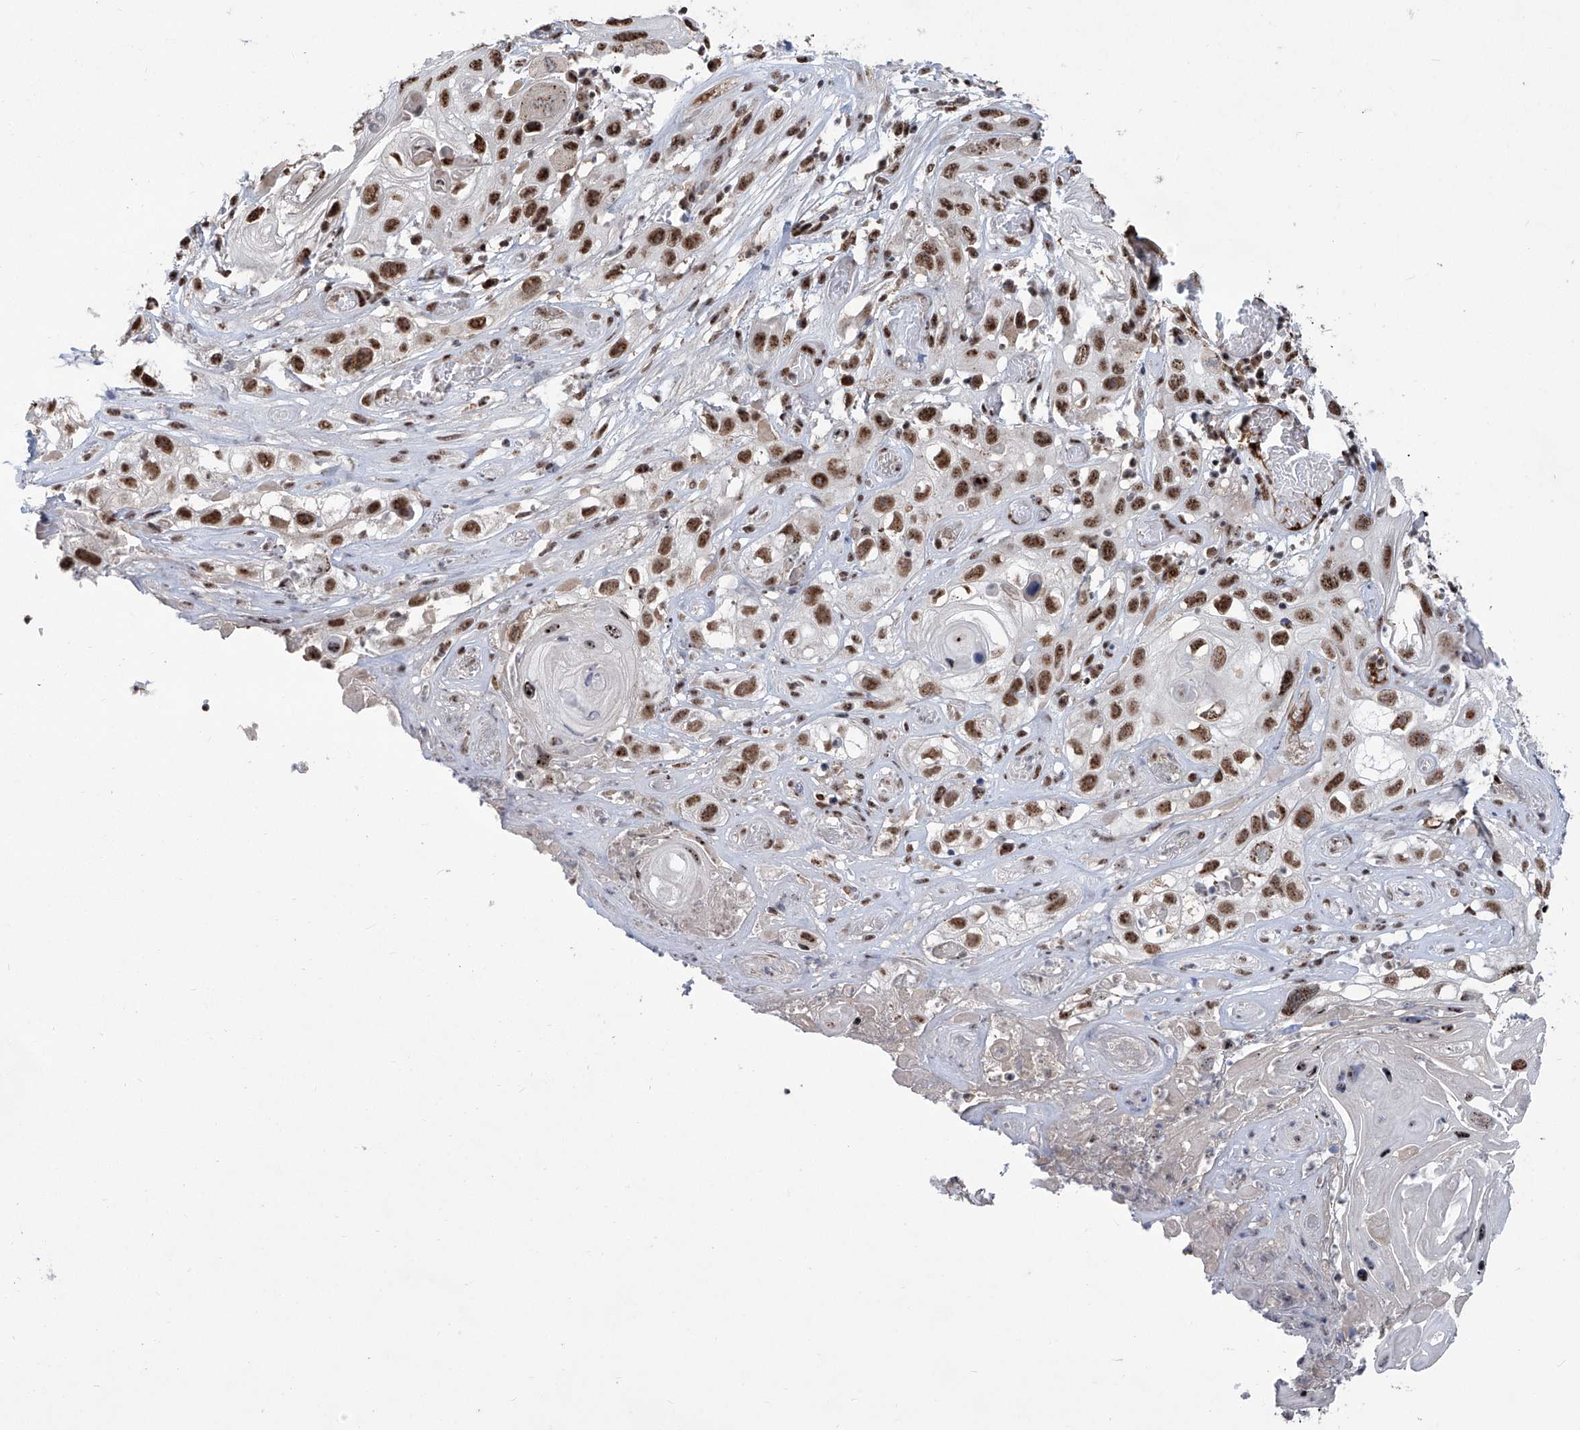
{"staining": {"intensity": "strong", "quantity": ">75%", "location": "nuclear"}, "tissue": "skin cancer", "cell_type": "Tumor cells", "image_type": "cancer", "snomed": [{"axis": "morphology", "description": "Squamous cell carcinoma, NOS"}, {"axis": "topography", "description": "Skin"}], "caption": "Human skin cancer stained with a brown dye demonstrates strong nuclear positive expression in about >75% of tumor cells.", "gene": "FBXL4", "patient": {"sex": "male", "age": 55}}